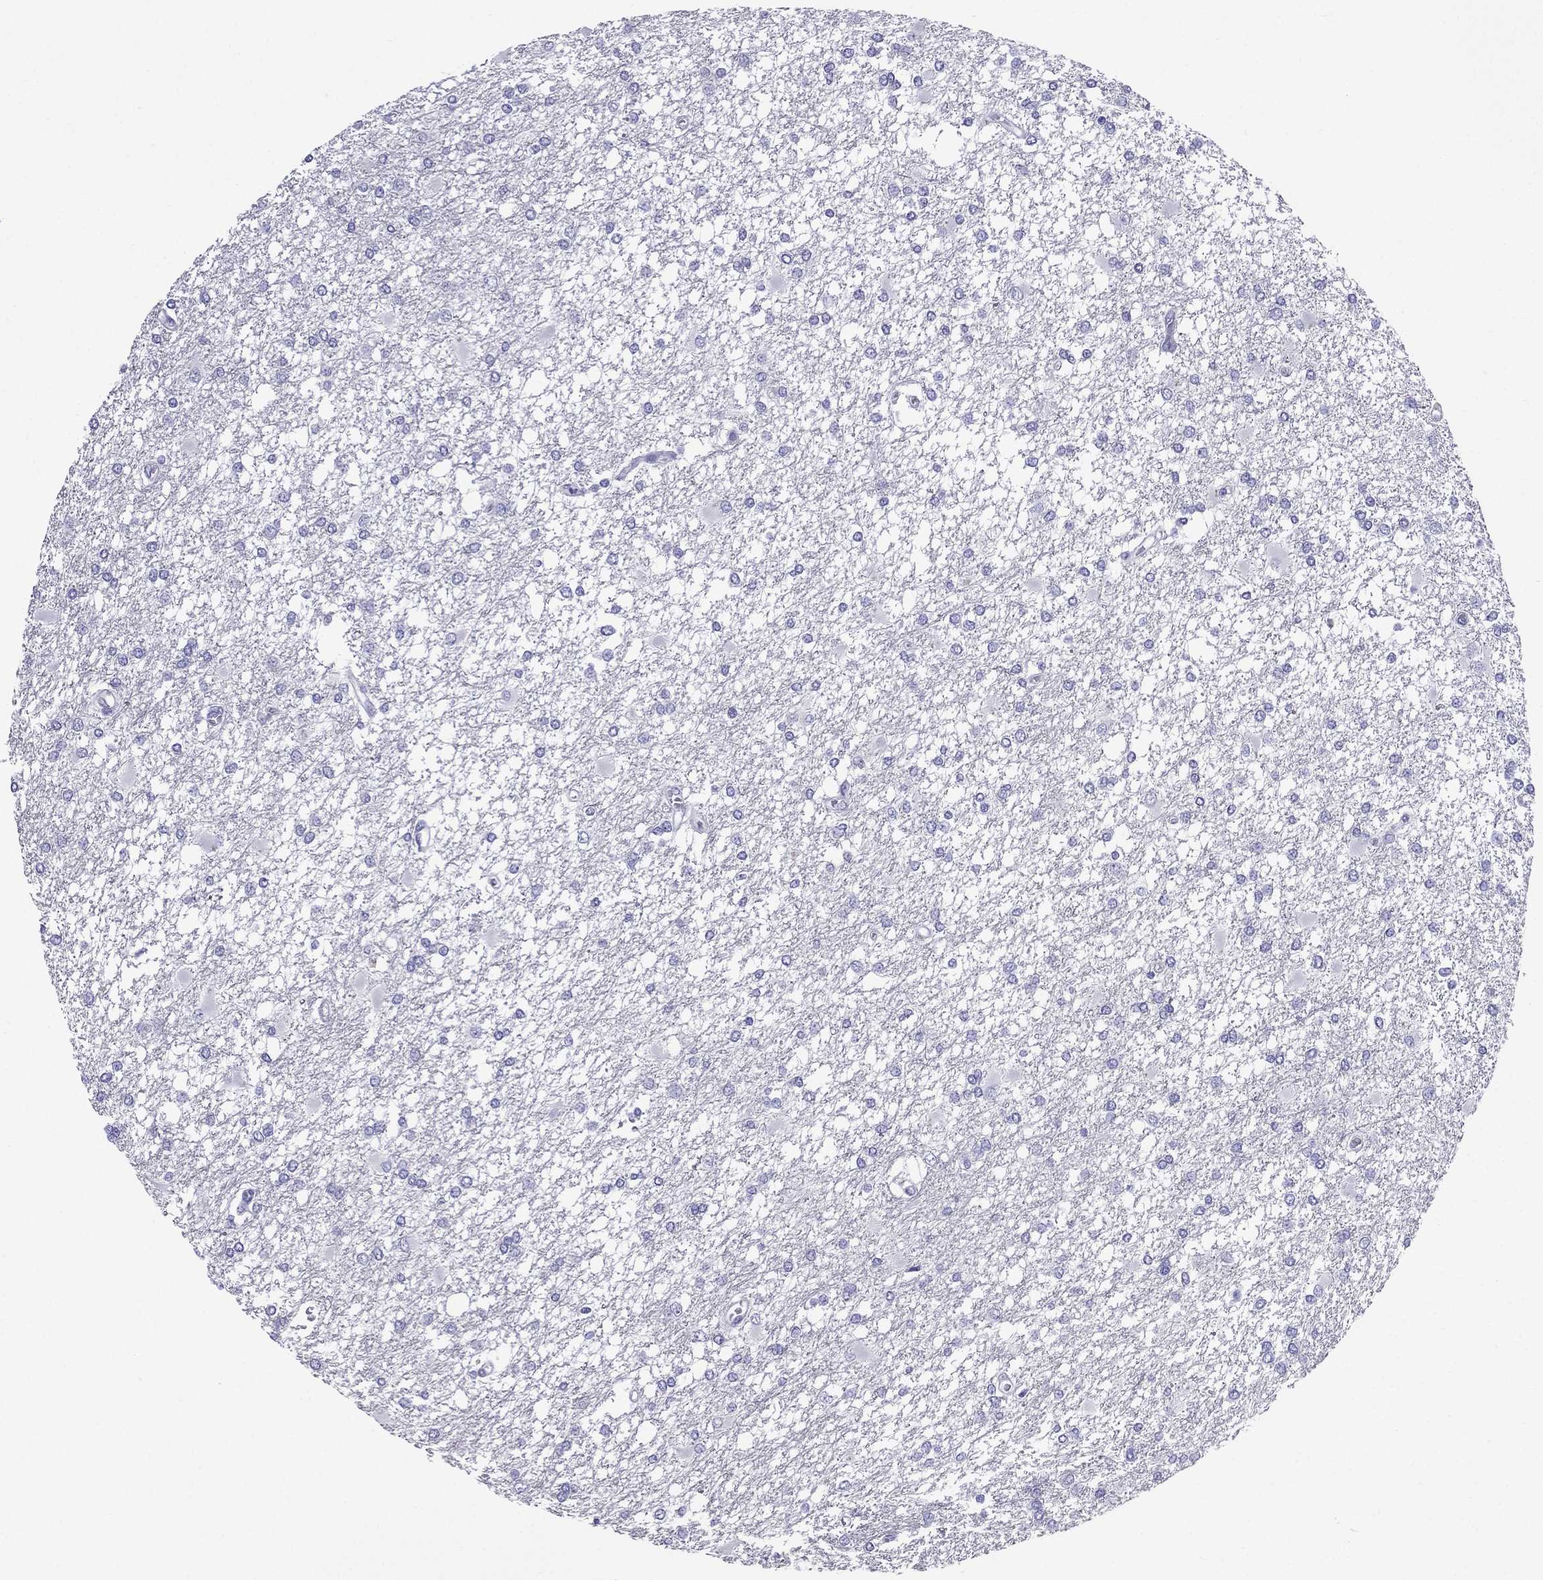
{"staining": {"intensity": "negative", "quantity": "none", "location": "none"}, "tissue": "glioma", "cell_type": "Tumor cells", "image_type": "cancer", "snomed": [{"axis": "morphology", "description": "Glioma, malignant, High grade"}, {"axis": "topography", "description": "Cerebral cortex"}], "caption": "Tumor cells show no significant protein expression in glioma.", "gene": "GPR50", "patient": {"sex": "male", "age": 79}}